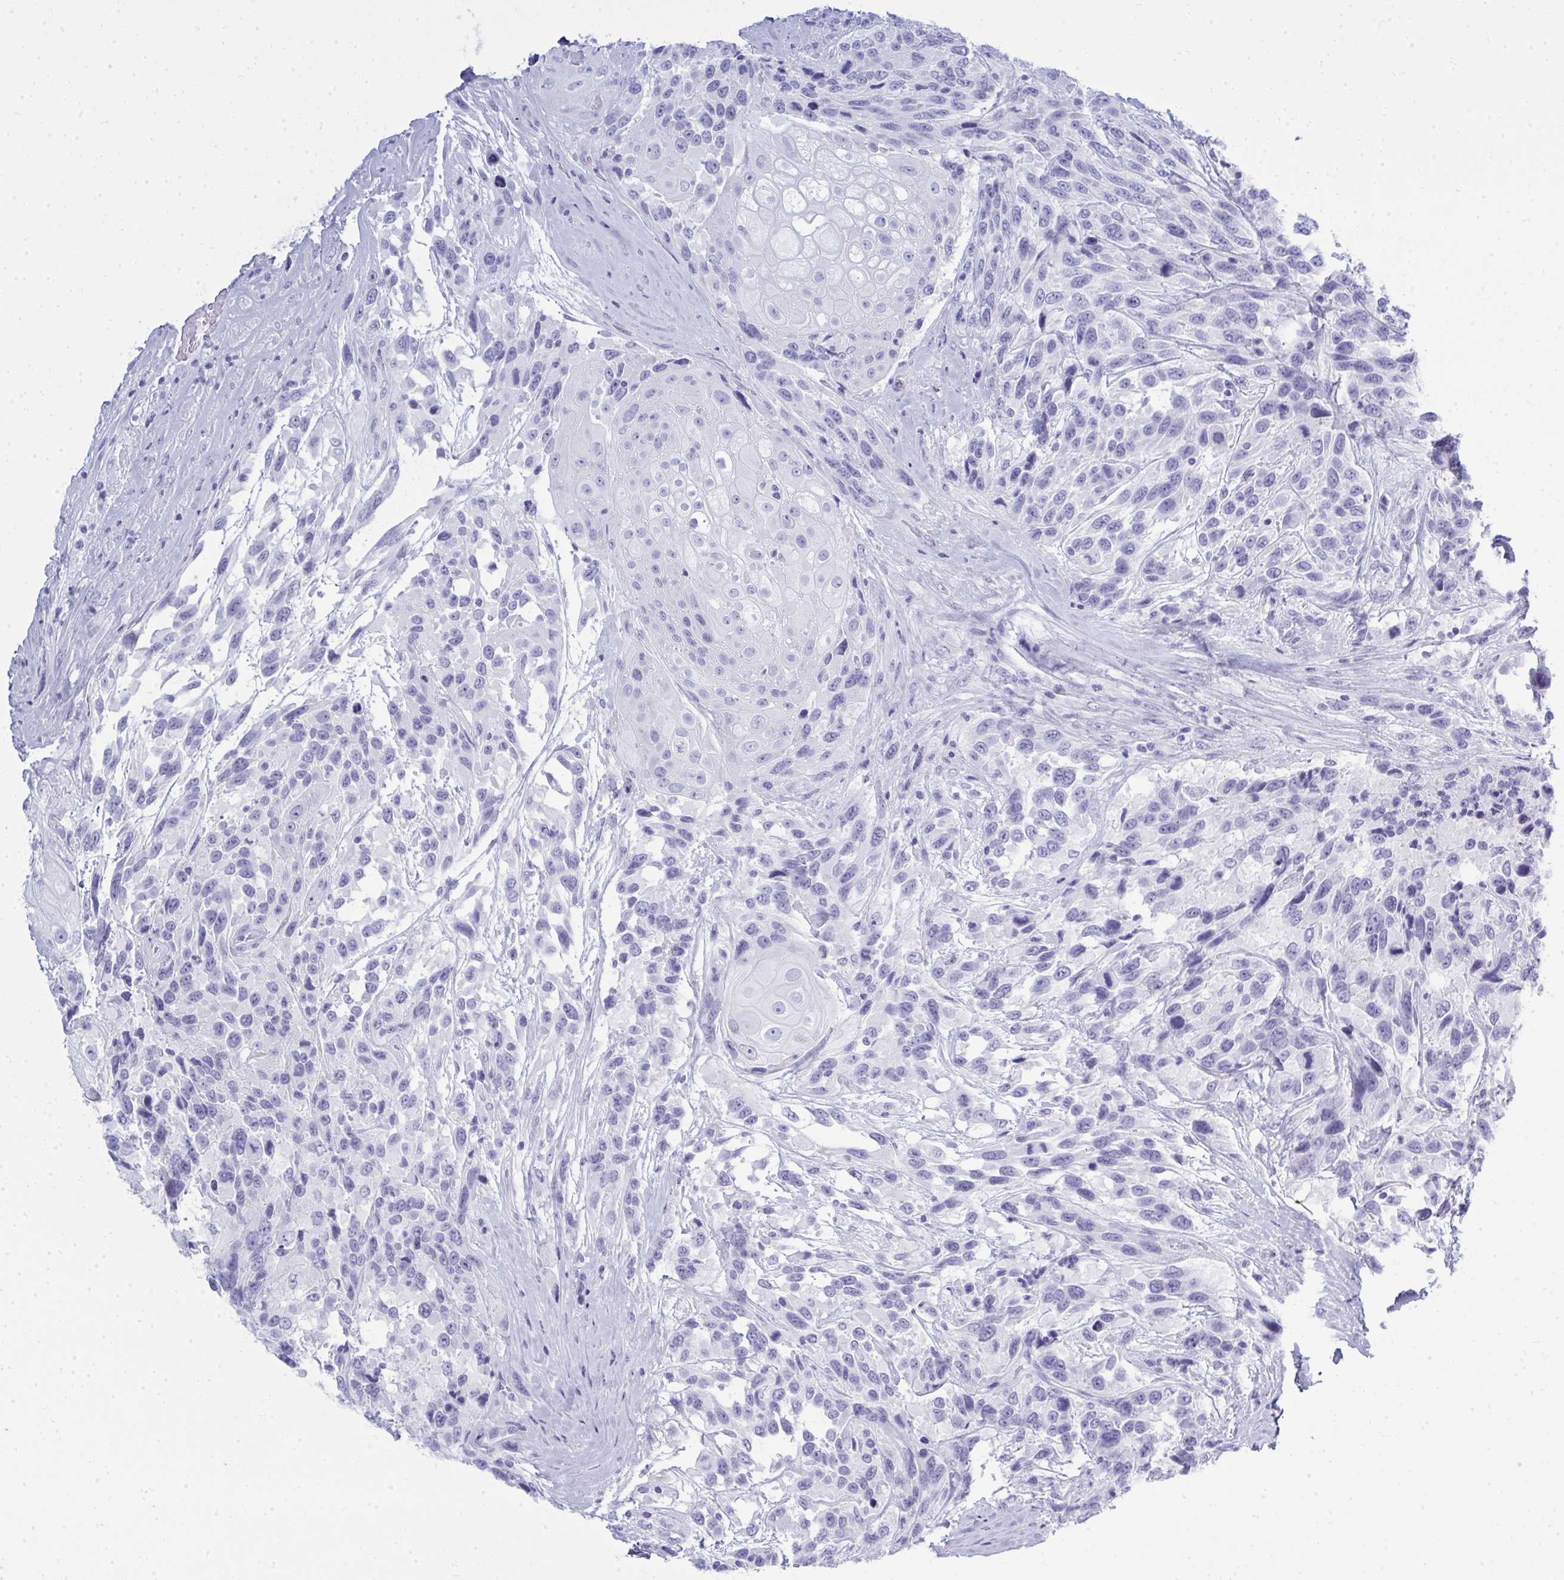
{"staining": {"intensity": "negative", "quantity": "none", "location": "none"}, "tissue": "urothelial cancer", "cell_type": "Tumor cells", "image_type": "cancer", "snomed": [{"axis": "morphology", "description": "Urothelial carcinoma, High grade"}, {"axis": "topography", "description": "Urinary bladder"}], "caption": "Immunohistochemistry micrograph of neoplastic tissue: human urothelial cancer stained with DAB demonstrates no significant protein staining in tumor cells.", "gene": "QDPR", "patient": {"sex": "female", "age": 70}}